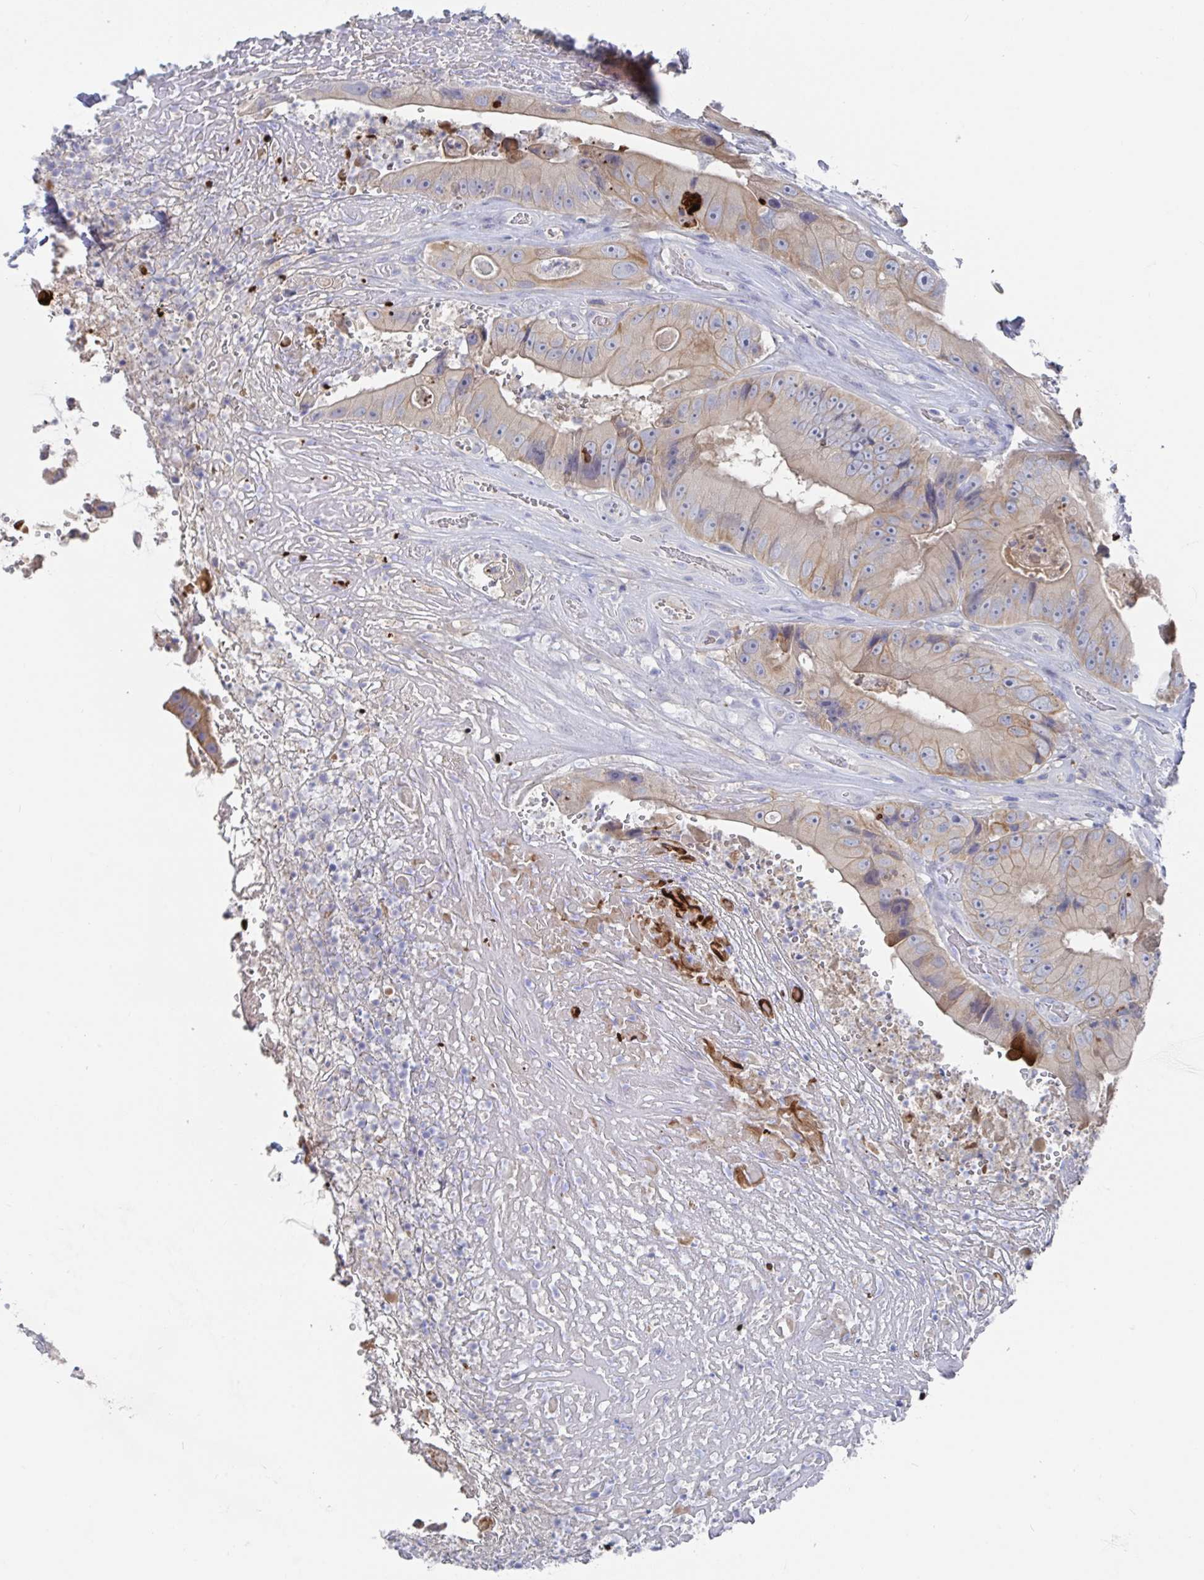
{"staining": {"intensity": "weak", "quantity": "<25%", "location": "cytoplasmic/membranous"}, "tissue": "colorectal cancer", "cell_type": "Tumor cells", "image_type": "cancer", "snomed": [{"axis": "morphology", "description": "Adenocarcinoma, NOS"}, {"axis": "topography", "description": "Colon"}], "caption": "Colorectal cancer was stained to show a protein in brown. There is no significant expression in tumor cells. (DAB (3,3'-diaminobenzidine) immunohistochemistry (IHC), high magnification).", "gene": "GPR148", "patient": {"sex": "female", "age": 86}}